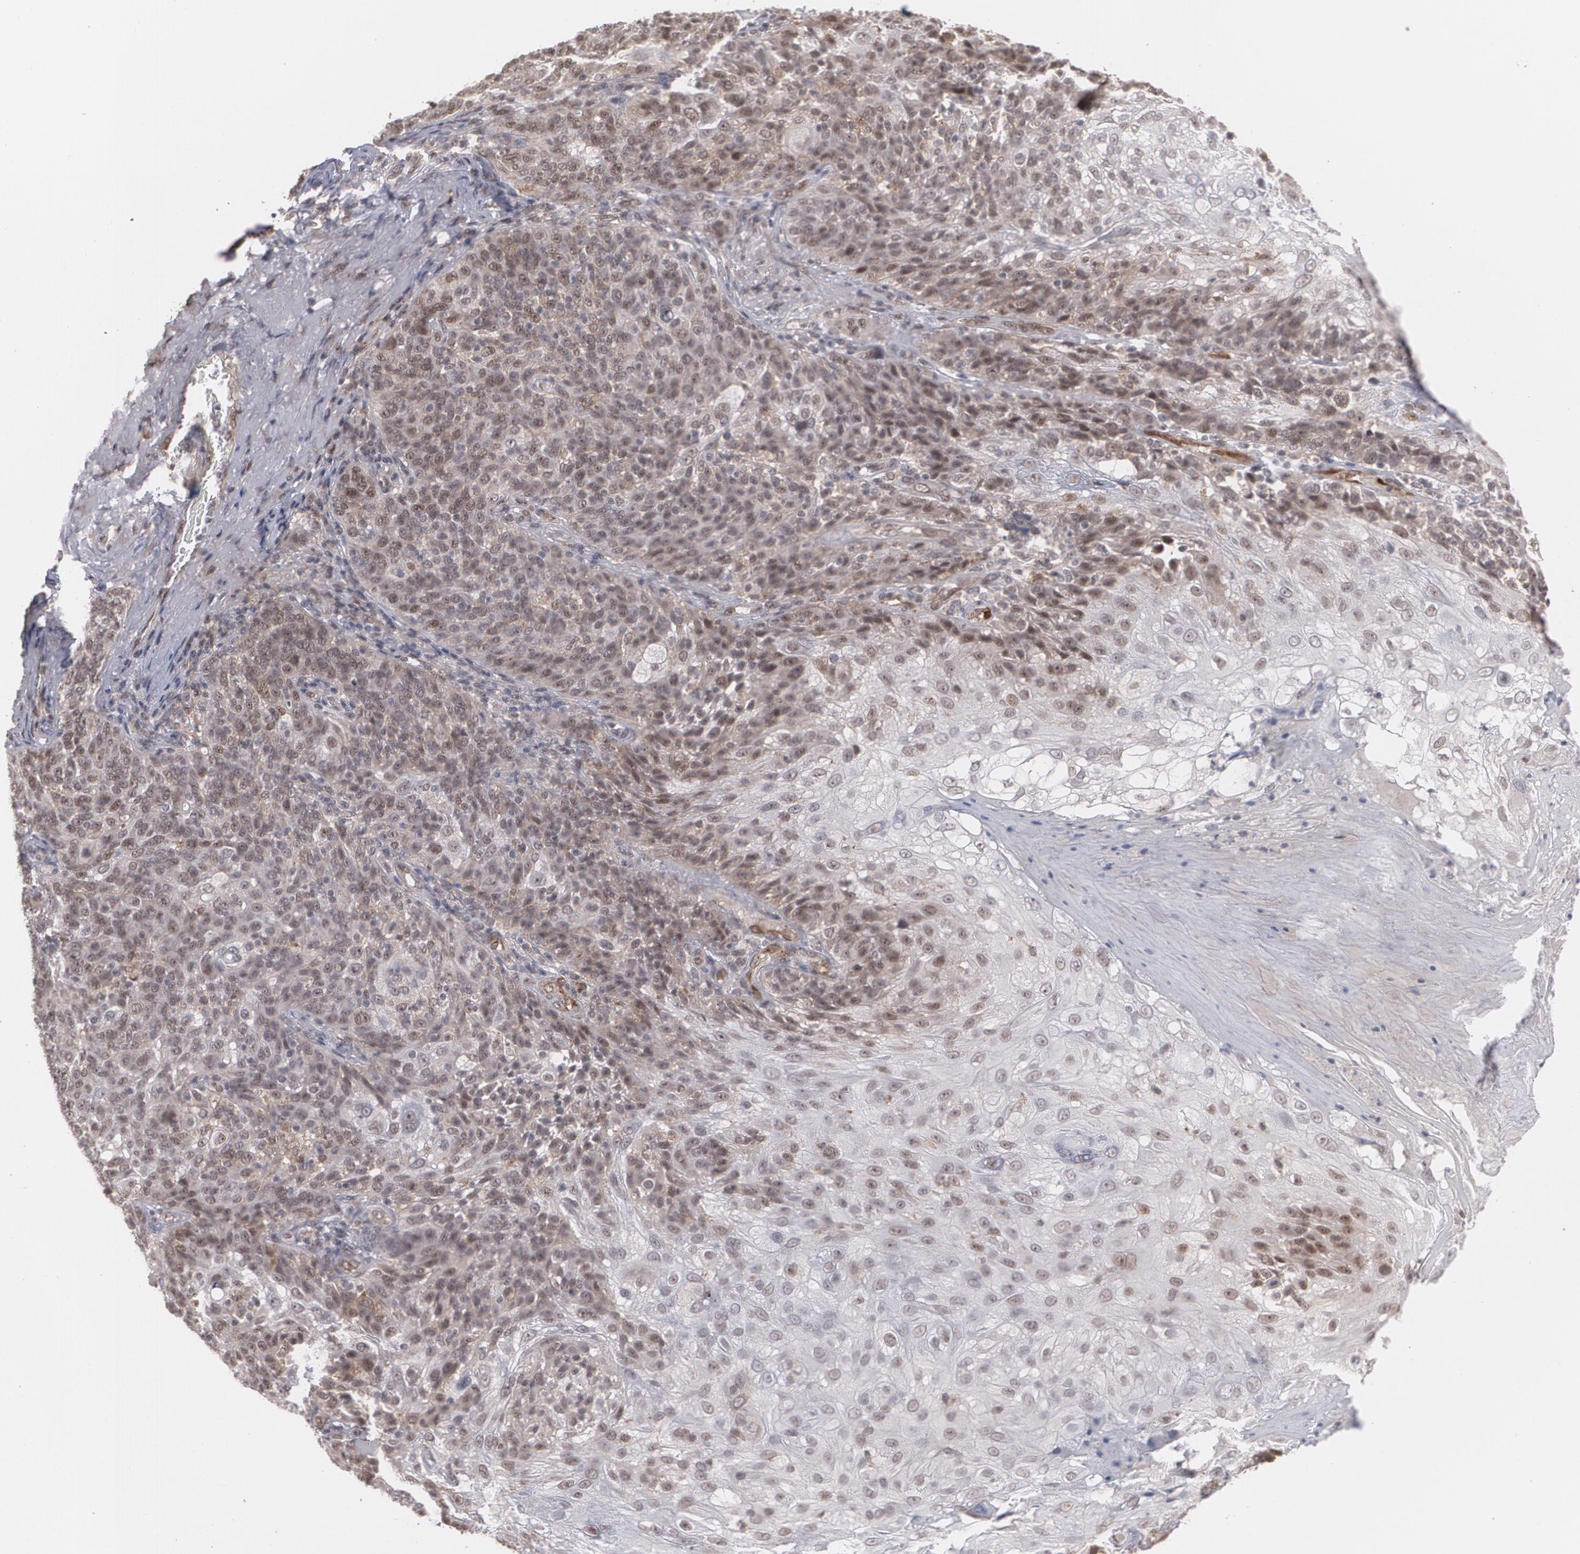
{"staining": {"intensity": "moderate", "quantity": "25%-75%", "location": "nuclear"}, "tissue": "skin cancer", "cell_type": "Tumor cells", "image_type": "cancer", "snomed": [{"axis": "morphology", "description": "Normal tissue, NOS"}, {"axis": "morphology", "description": "Squamous cell carcinoma, NOS"}, {"axis": "topography", "description": "Skin"}], "caption": "Protein expression analysis of skin cancer displays moderate nuclear staining in about 25%-75% of tumor cells.", "gene": "ZNF75A", "patient": {"sex": "female", "age": 83}}